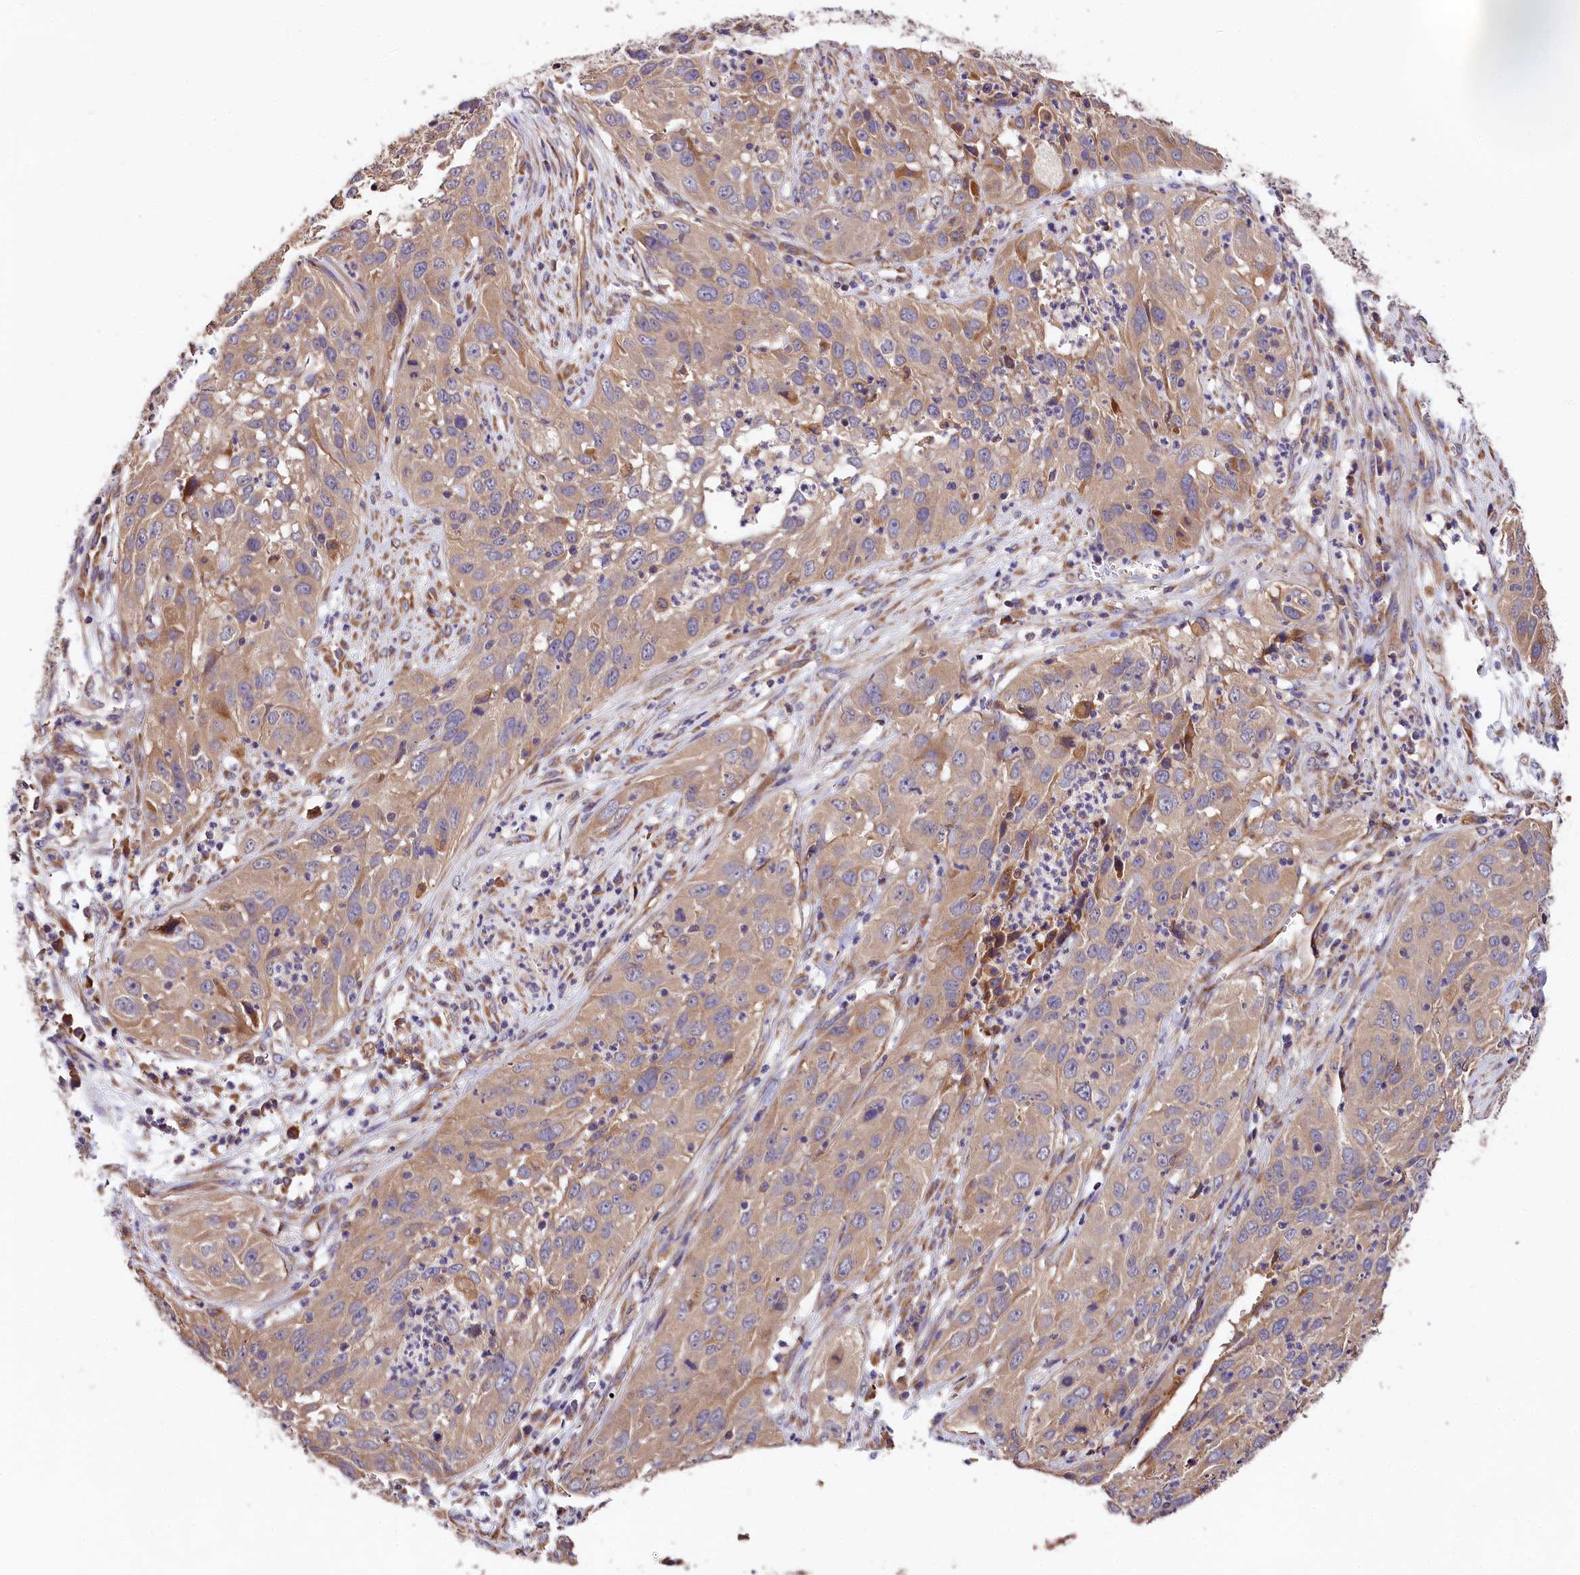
{"staining": {"intensity": "weak", "quantity": "<25%", "location": "cytoplasmic/membranous"}, "tissue": "cervical cancer", "cell_type": "Tumor cells", "image_type": "cancer", "snomed": [{"axis": "morphology", "description": "Squamous cell carcinoma, NOS"}, {"axis": "topography", "description": "Cervix"}], "caption": "Tumor cells are negative for brown protein staining in cervical cancer.", "gene": "SPG11", "patient": {"sex": "female", "age": 32}}